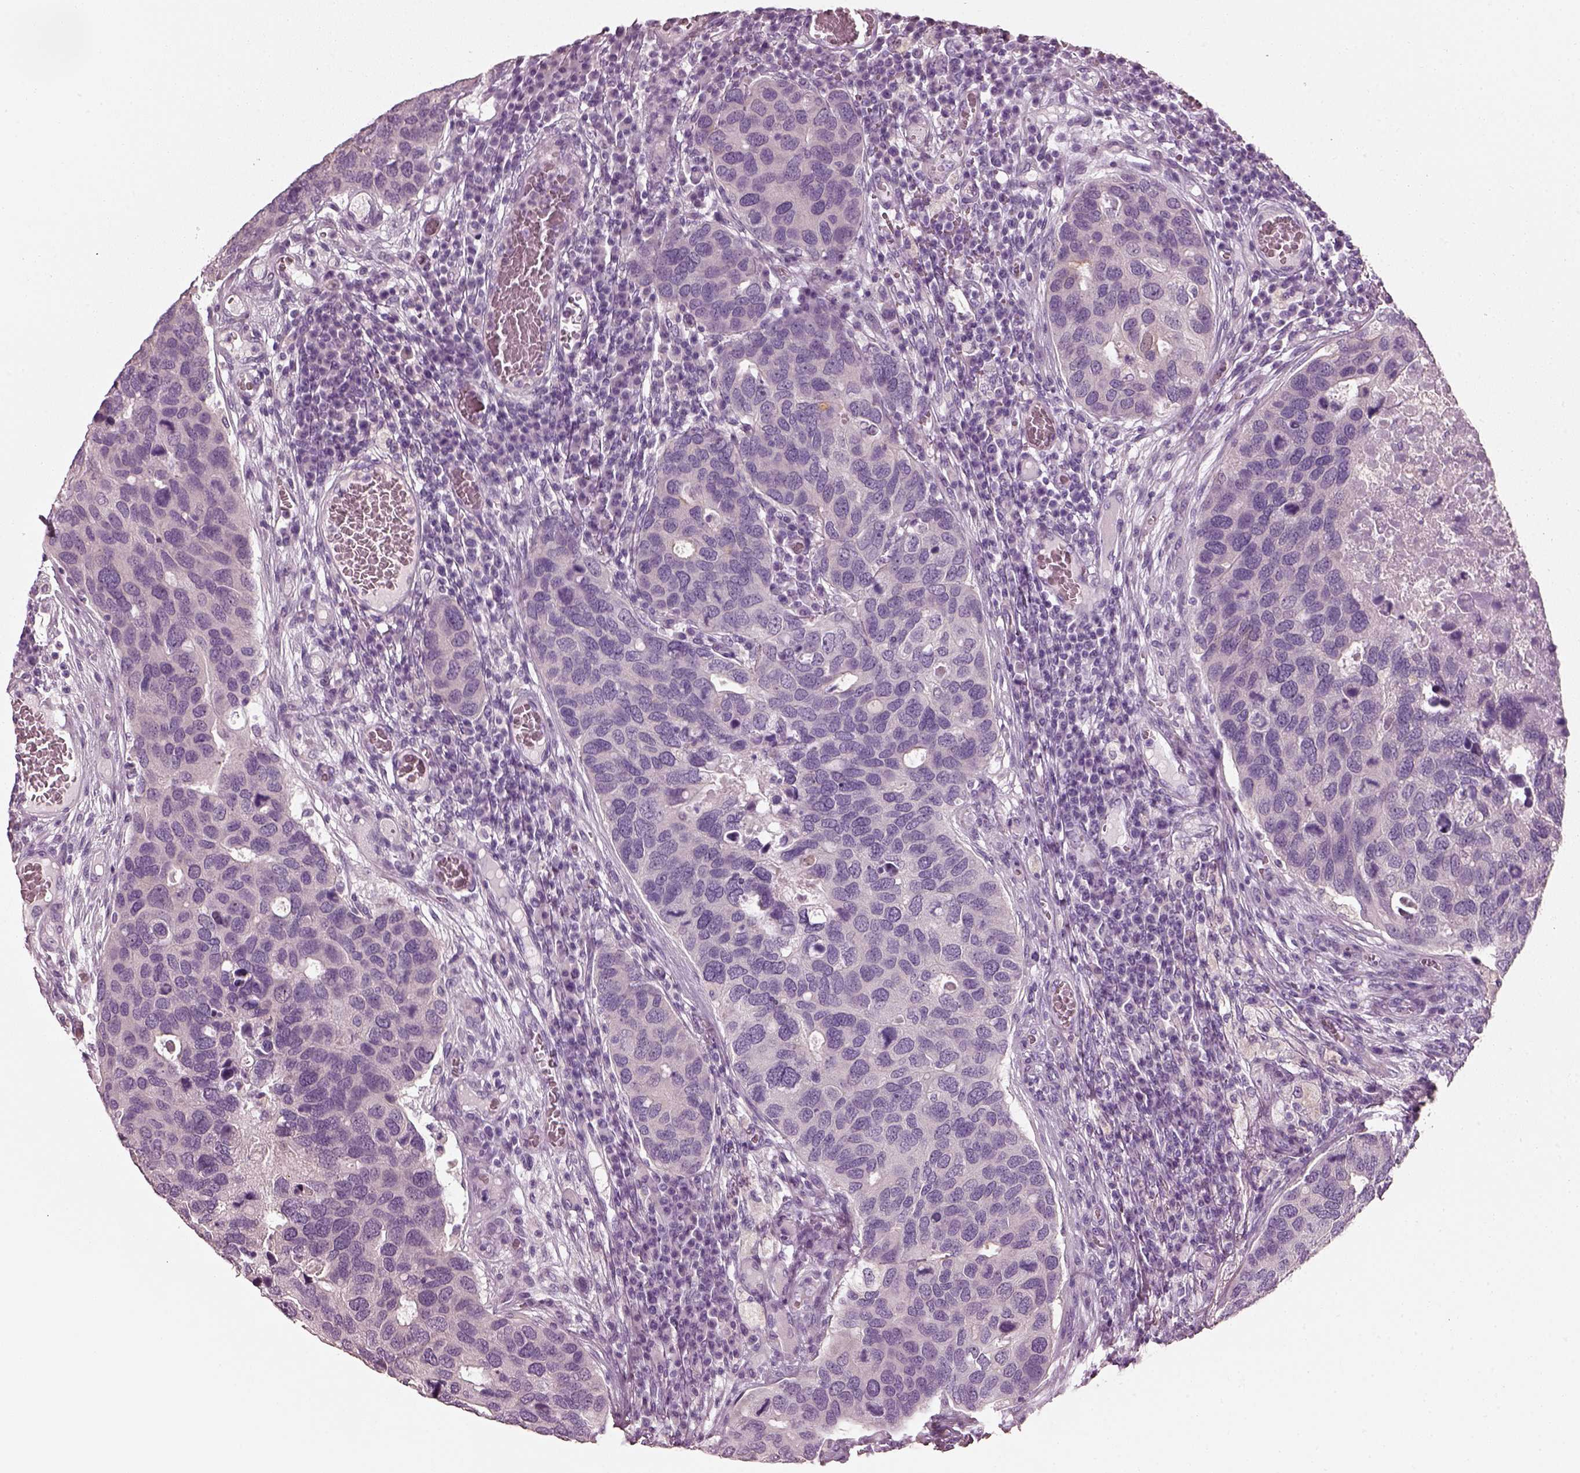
{"staining": {"intensity": "negative", "quantity": "none", "location": "none"}, "tissue": "breast cancer", "cell_type": "Tumor cells", "image_type": "cancer", "snomed": [{"axis": "morphology", "description": "Duct carcinoma"}, {"axis": "topography", "description": "Breast"}], "caption": "High magnification brightfield microscopy of breast intraductal carcinoma stained with DAB (brown) and counterstained with hematoxylin (blue): tumor cells show no significant staining. (Brightfield microscopy of DAB IHC at high magnification).", "gene": "PNOC", "patient": {"sex": "female", "age": 83}}